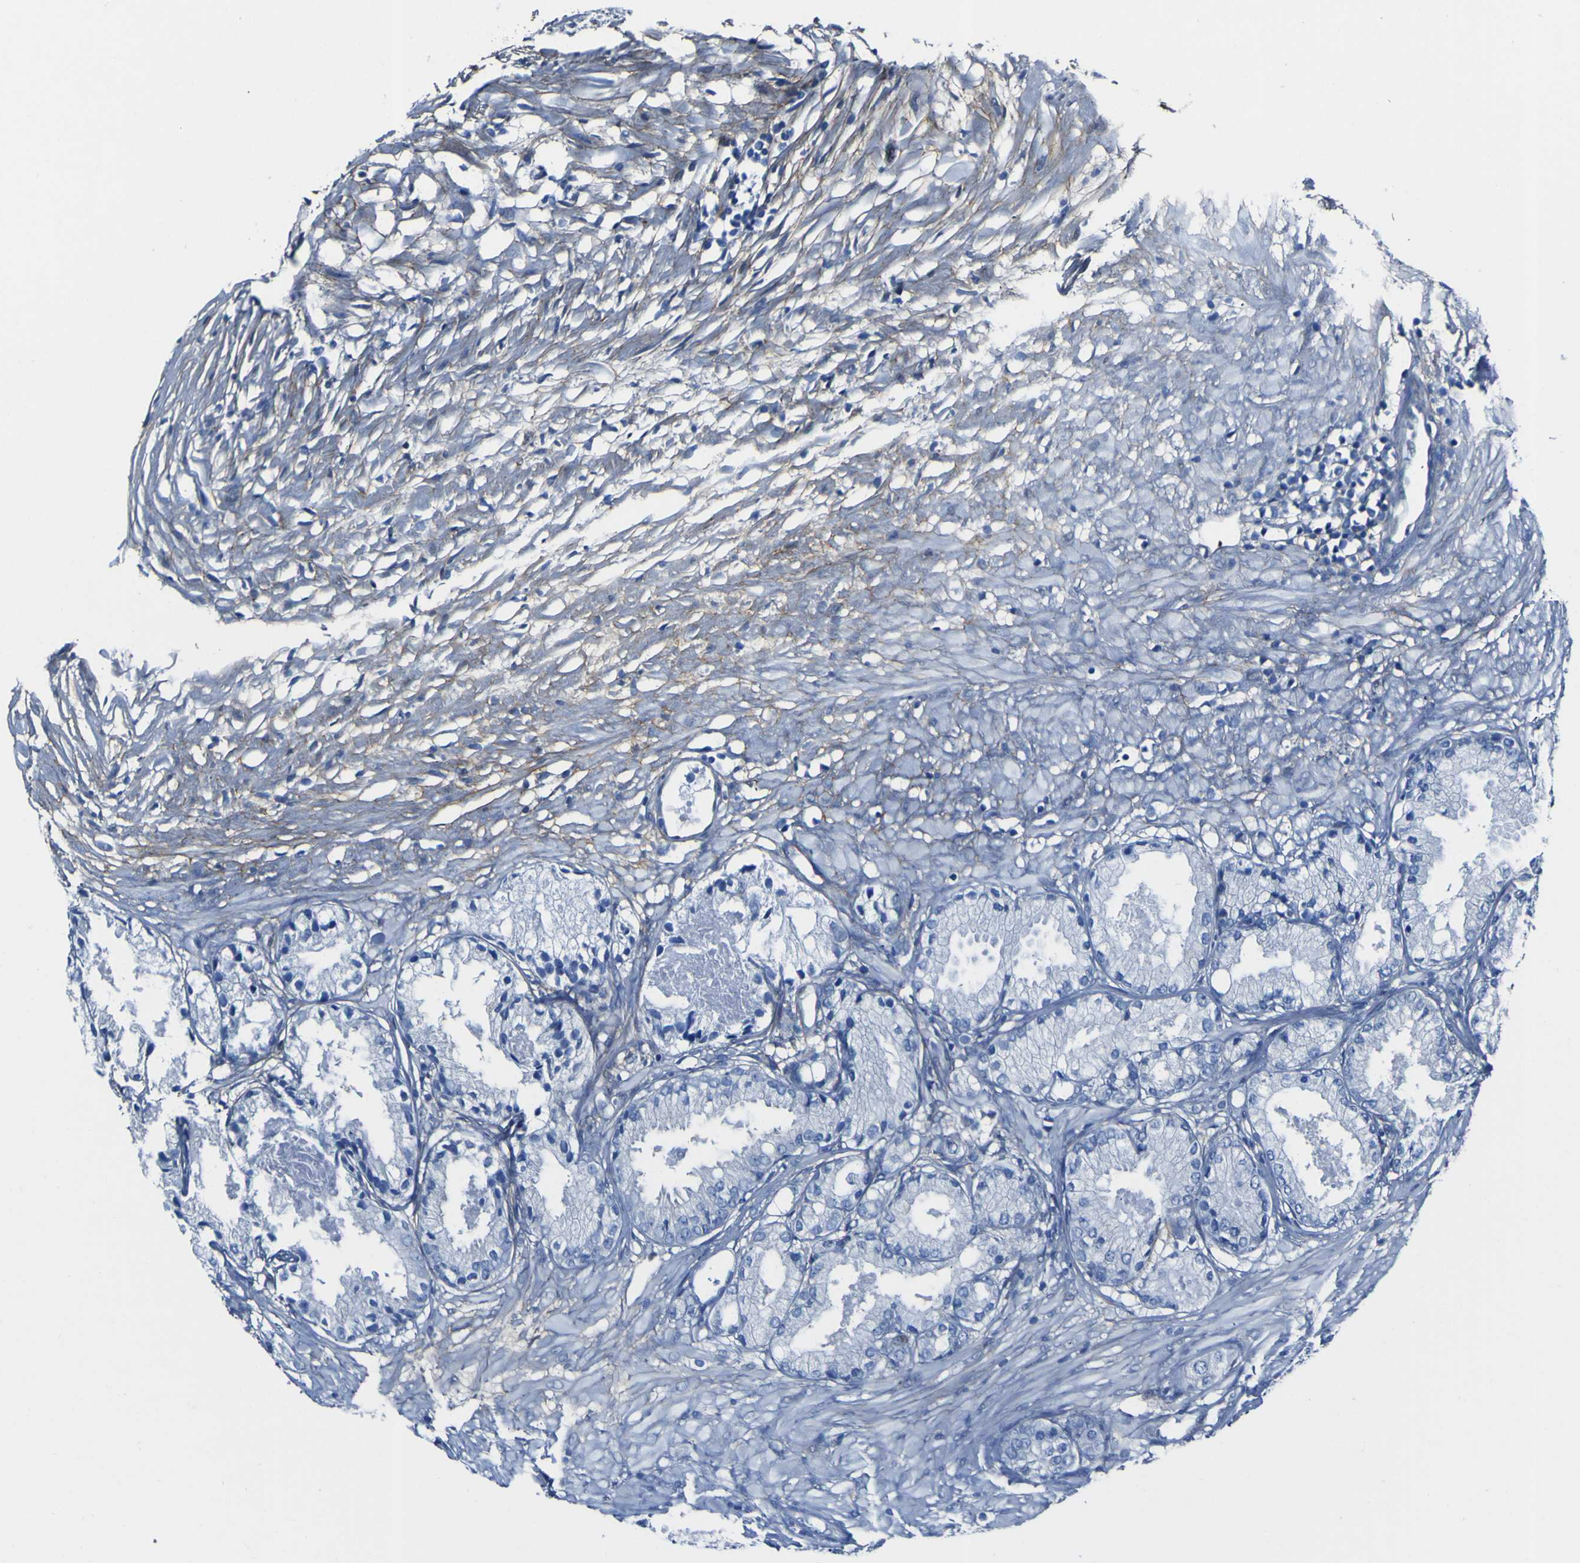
{"staining": {"intensity": "negative", "quantity": "none", "location": "none"}, "tissue": "prostate cancer", "cell_type": "Tumor cells", "image_type": "cancer", "snomed": [{"axis": "morphology", "description": "Adenocarcinoma, Low grade"}, {"axis": "topography", "description": "Prostate"}], "caption": "Immunohistochemical staining of human prostate low-grade adenocarcinoma shows no significant expression in tumor cells. (Brightfield microscopy of DAB (3,3'-diaminobenzidine) IHC at high magnification).", "gene": "LRRN1", "patient": {"sex": "male", "age": 72}}